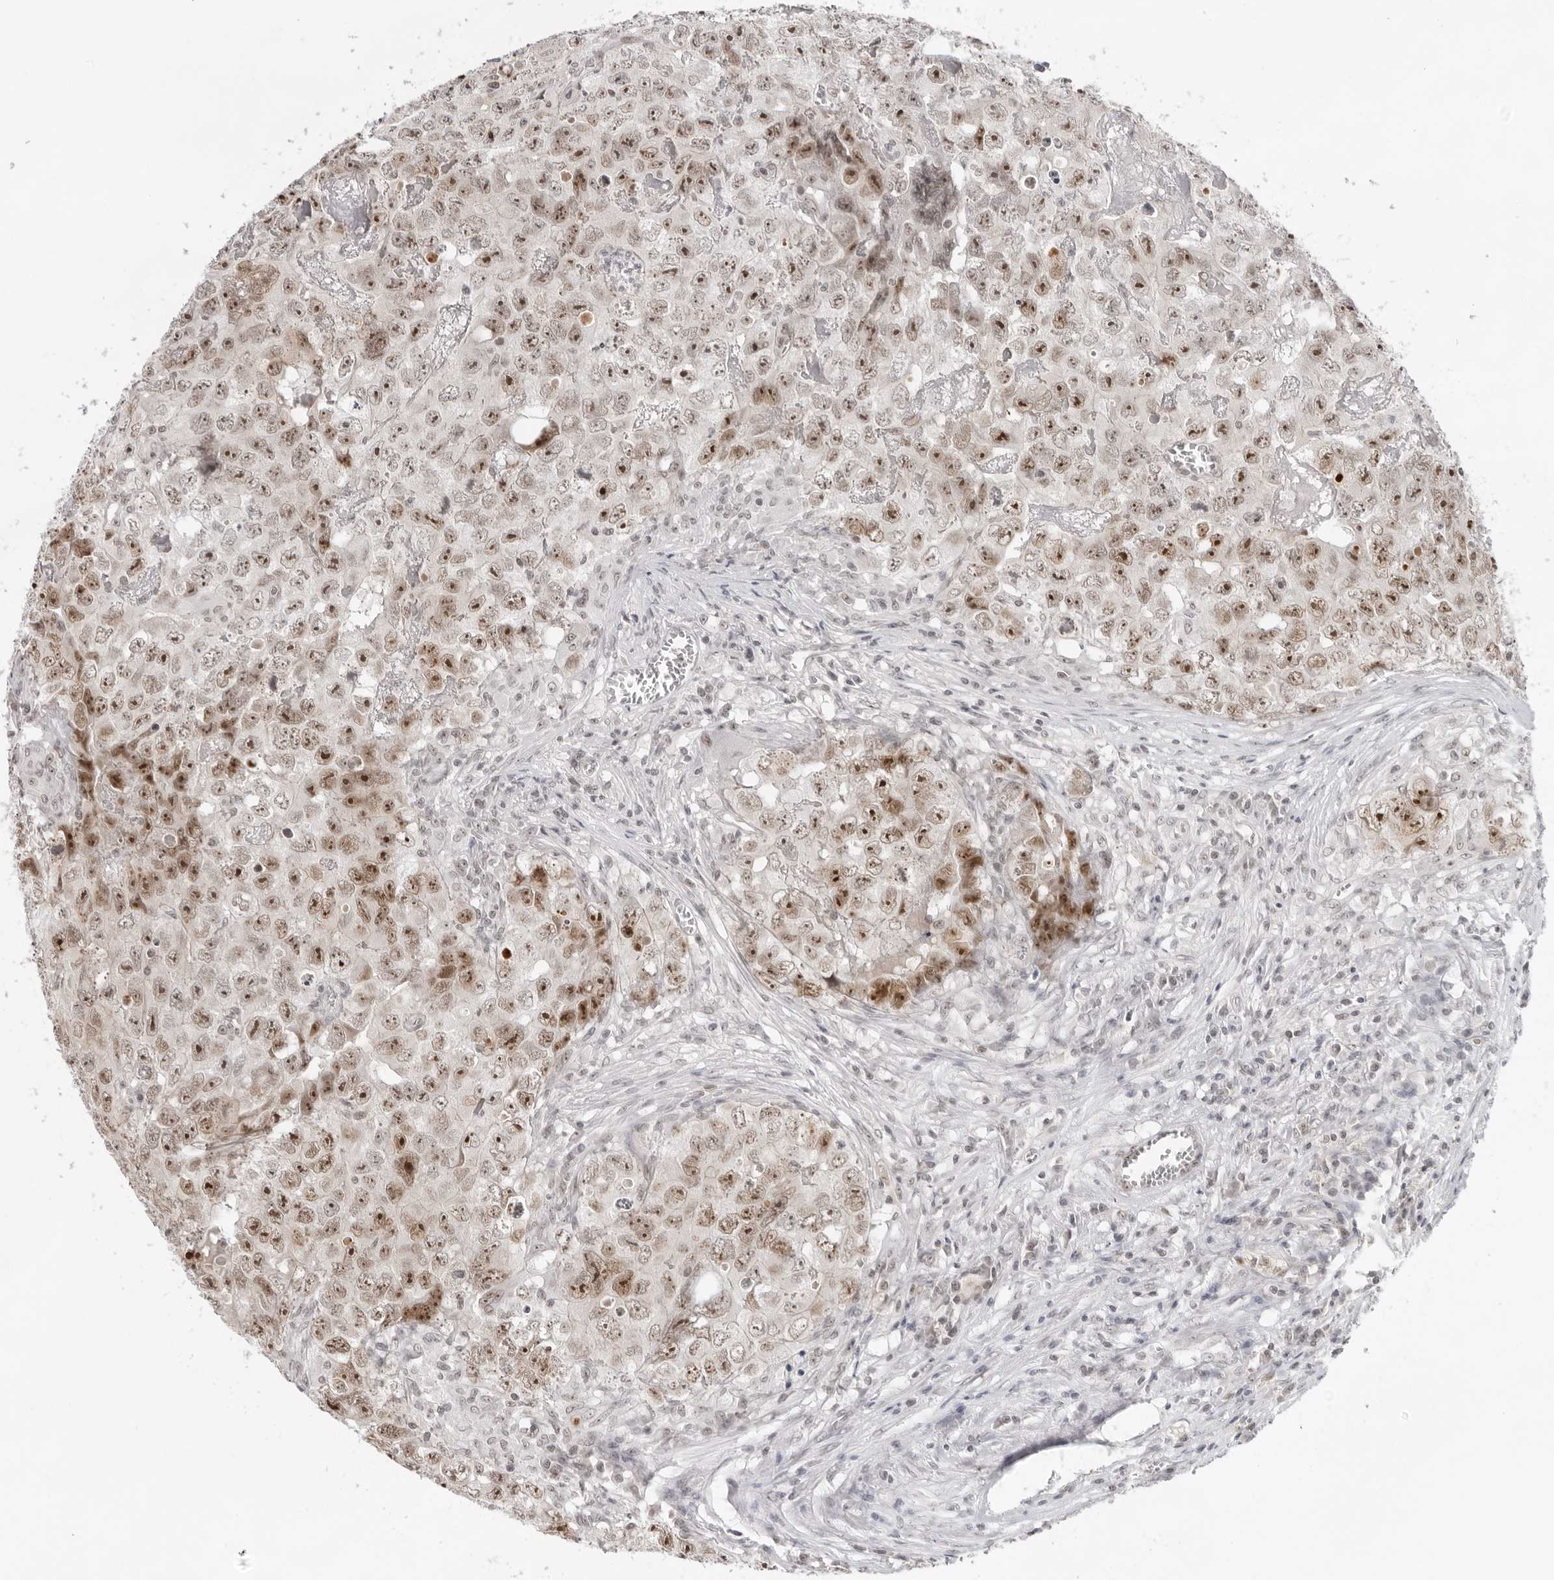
{"staining": {"intensity": "moderate", "quantity": ">75%", "location": "nuclear"}, "tissue": "testis cancer", "cell_type": "Tumor cells", "image_type": "cancer", "snomed": [{"axis": "morphology", "description": "Seminoma, NOS"}, {"axis": "morphology", "description": "Carcinoma, Embryonal, NOS"}, {"axis": "topography", "description": "Testis"}], "caption": "About >75% of tumor cells in testis cancer (seminoma) exhibit moderate nuclear protein positivity as visualized by brown immunohistochemical staining.", "gene": "EXOSC10", "patient": {"sex": "male", "age": 43}}